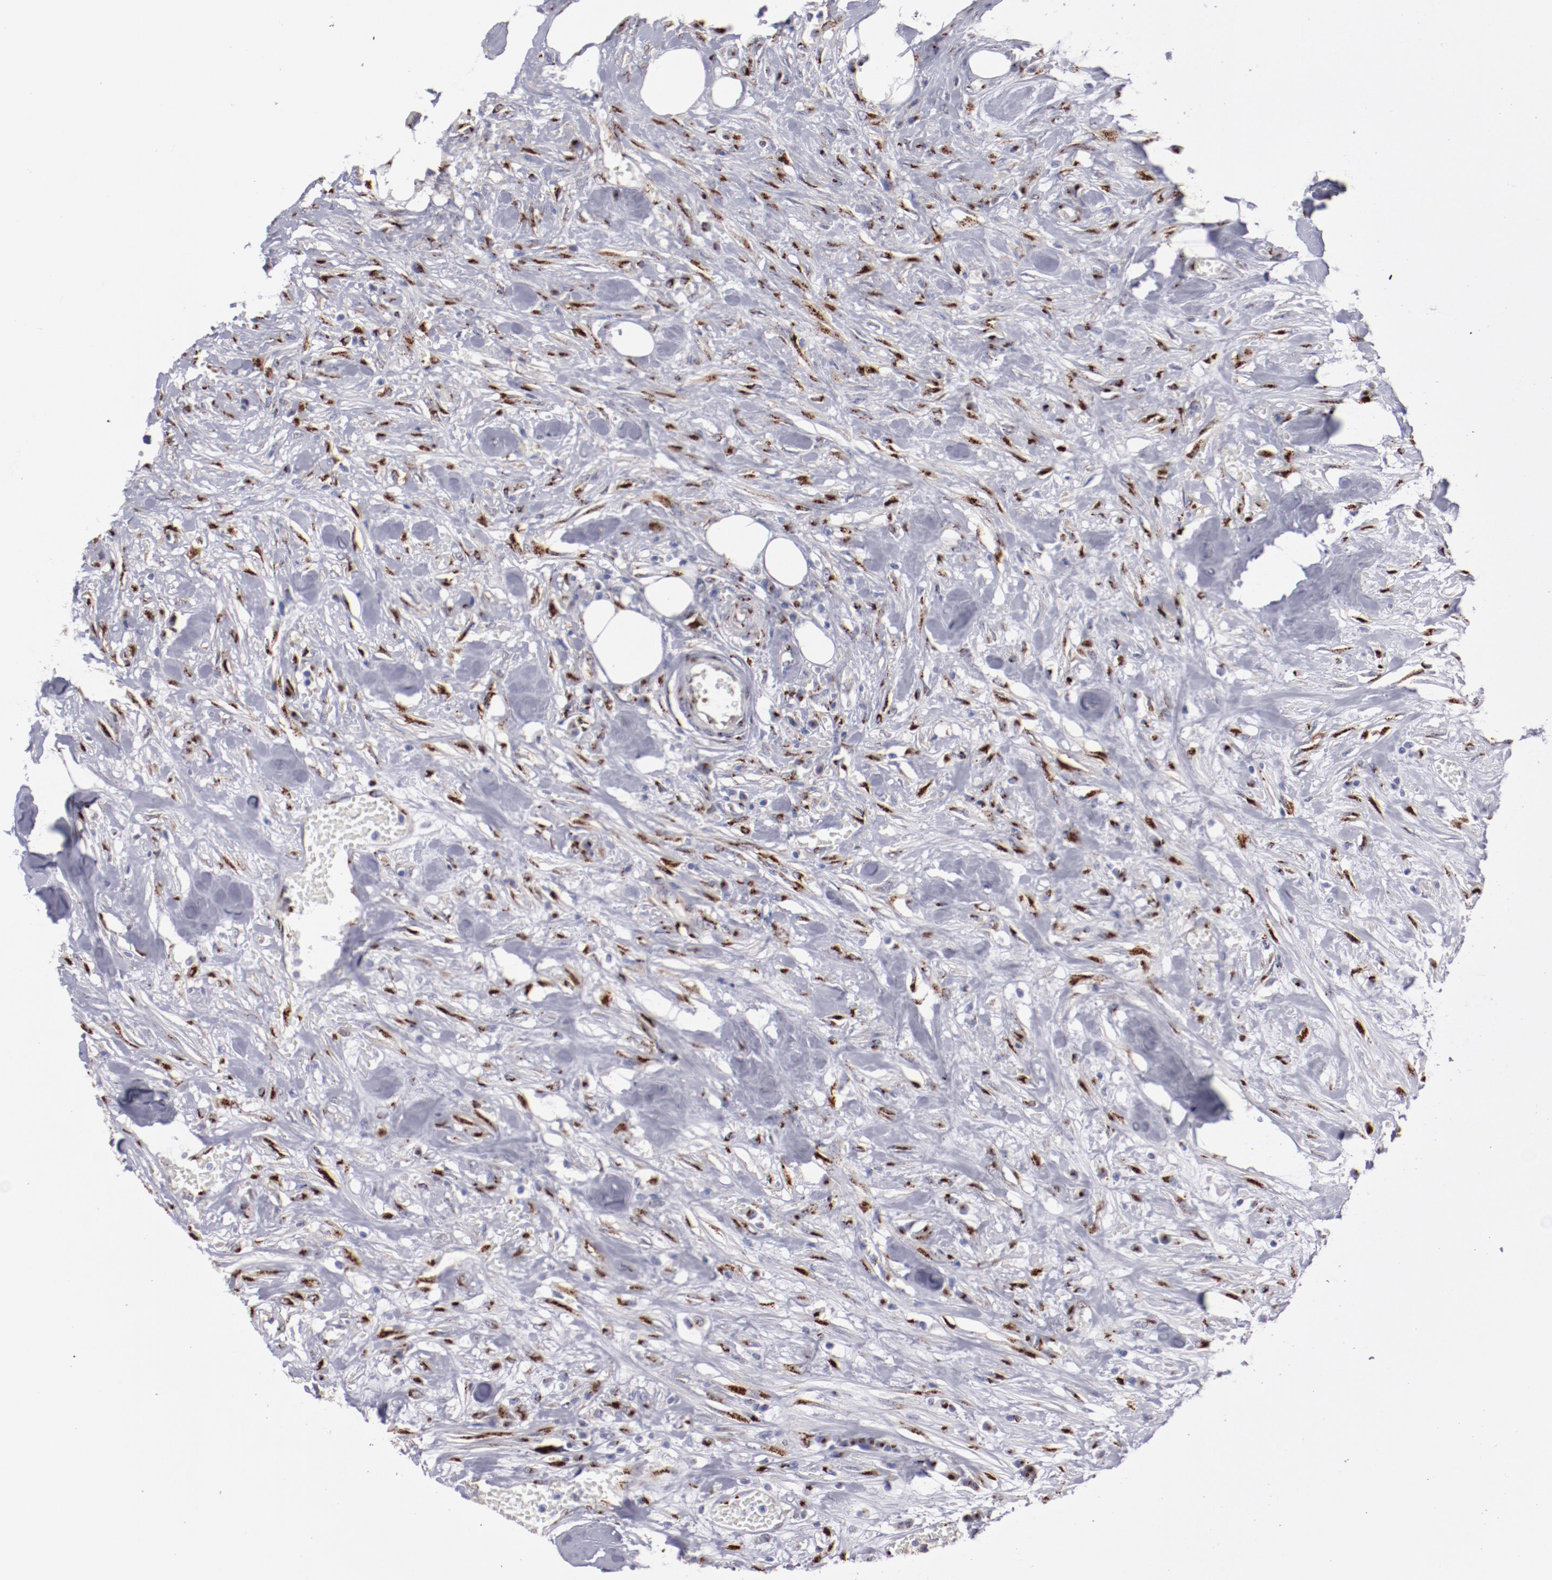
{"staining": {"intensity": "strong", "quantity": ">75%", "location": "cytoplasmic/membranous"}, "tissue": "urothelial cancer", "cell_type": "Tumor cells", "image_type": "cancer", "snomed": [{"axis": "morphology", "description": "Urothelial carcinoma, High grade"}, {"axis": "topography", "description": "Urinary bladder"}], "caption": "Tumor cells exhibit strong cytoplasmic/membranous positivity in about >75% of cells in urothelial cancer.", "gene": "GOLIM4", "patient": {"sex": "male", "age": 74}}